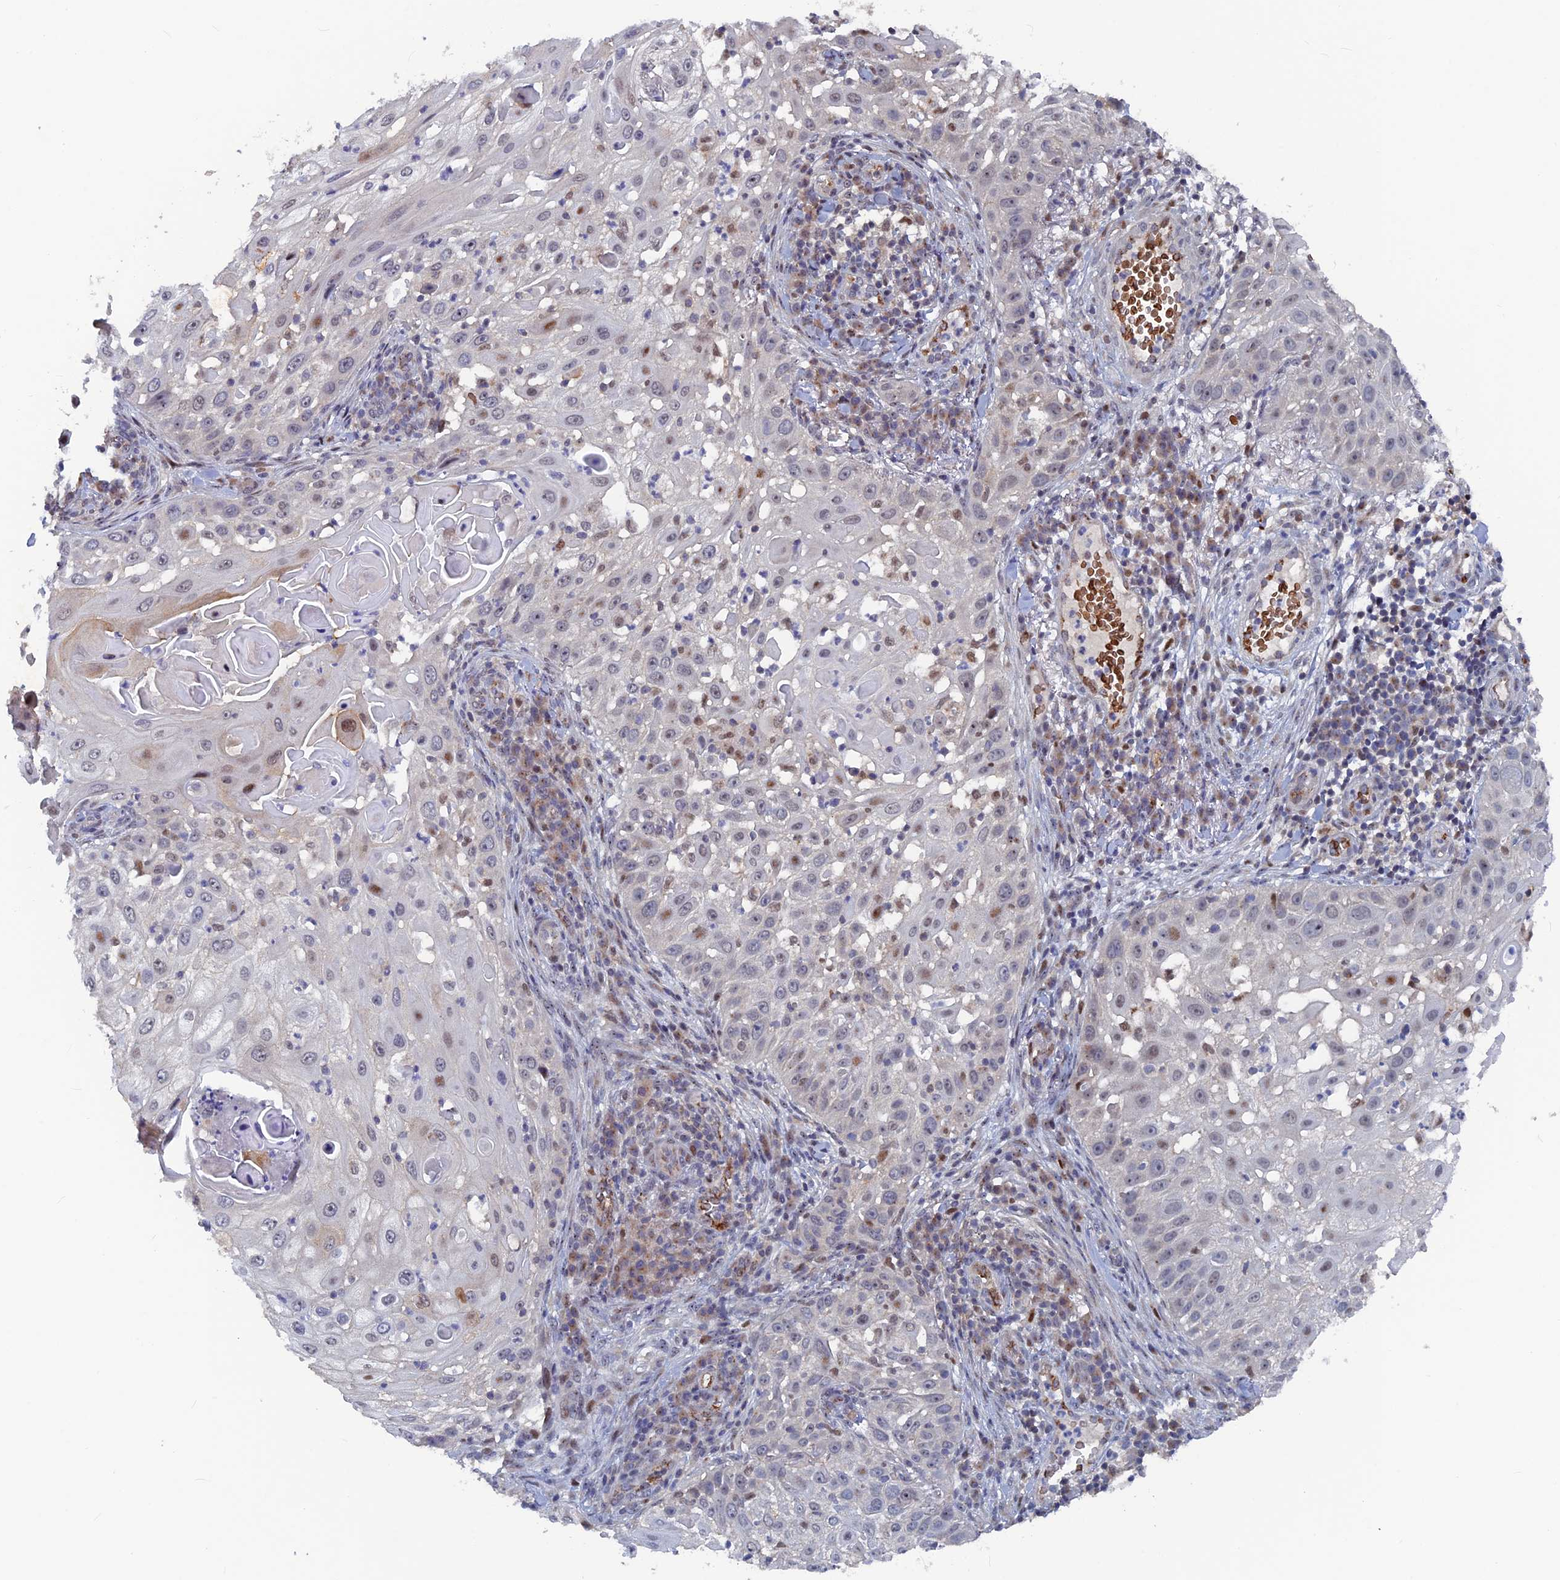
{"staining": {"intensity": "moderate", "quantity": "<25%", "location": "cytoplasmic/membranous,nuclear"}, "tissue": "skin cancer", "cell_type": "Tumor cells", "image_type": "cancer", "snomed": [{"axis": "morphology", "description": "Squamous cell carcinoma, NOS"}, {"axis": "topography", "description": "Skin"}], "caption": "Tumor cells exhibit low levels of moderate cytoplasmic/membranous and nuclear positivity in approximately <25% of cells in skin cancer.", "gene": "SH3D21", "patient": {"sex": "female", "age": 44}}